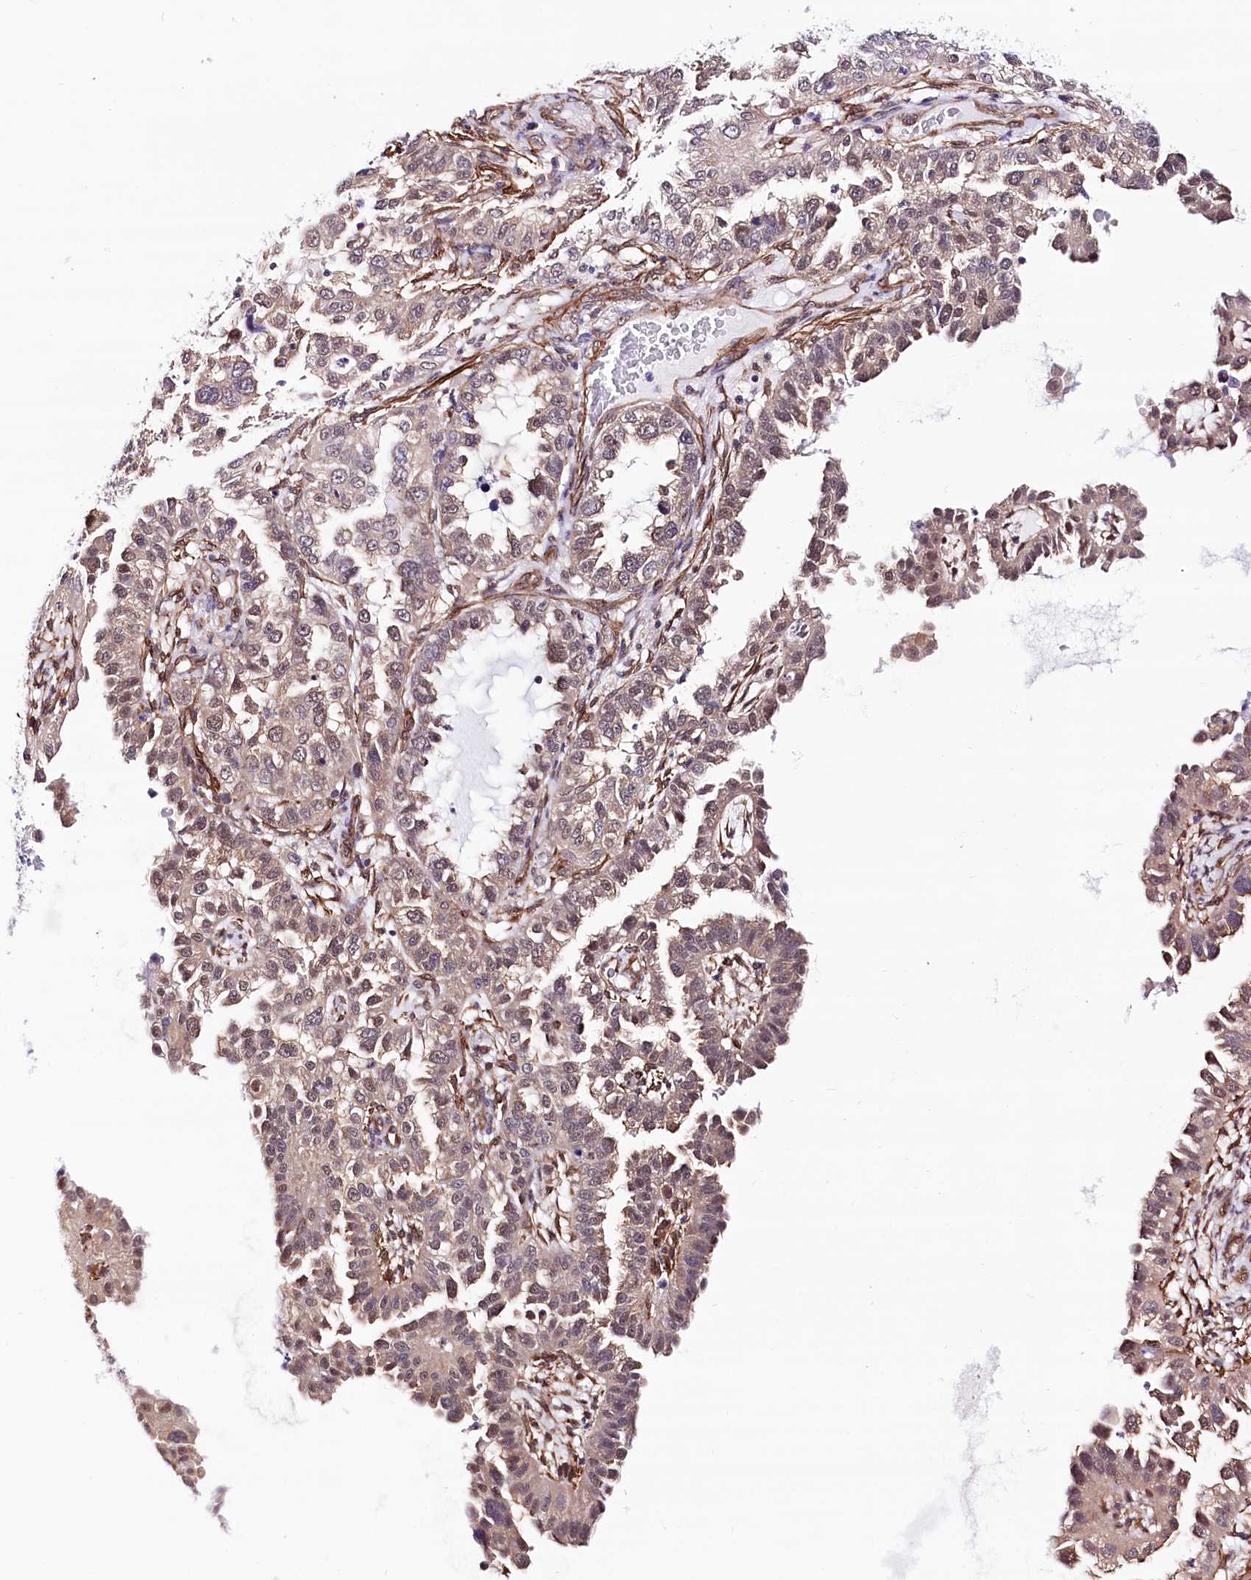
{"staining": {"intensity": "weak", "quantity": "25%-75%", "location": "nuclear"}, "tissue": "endometrial cancer", "cell_type": "Tumor cells", "image_type": "cancer", "snomed": [{"axis": "morphology", "description": "Adenocarcinoma, NOS"}, {"axis": "topography", "description": "Endometrium"}], "caption": "IHC of human endometrial cancer (adenocarcinoma) reveals low levels of weak nuclear expression in approximately 25%-75% of tumor cells. (Brightfield microscopy of DAB IHC at high magnification).", "gene": "PPP2R5B", "patient": {"sex": "female", "age": 85}}